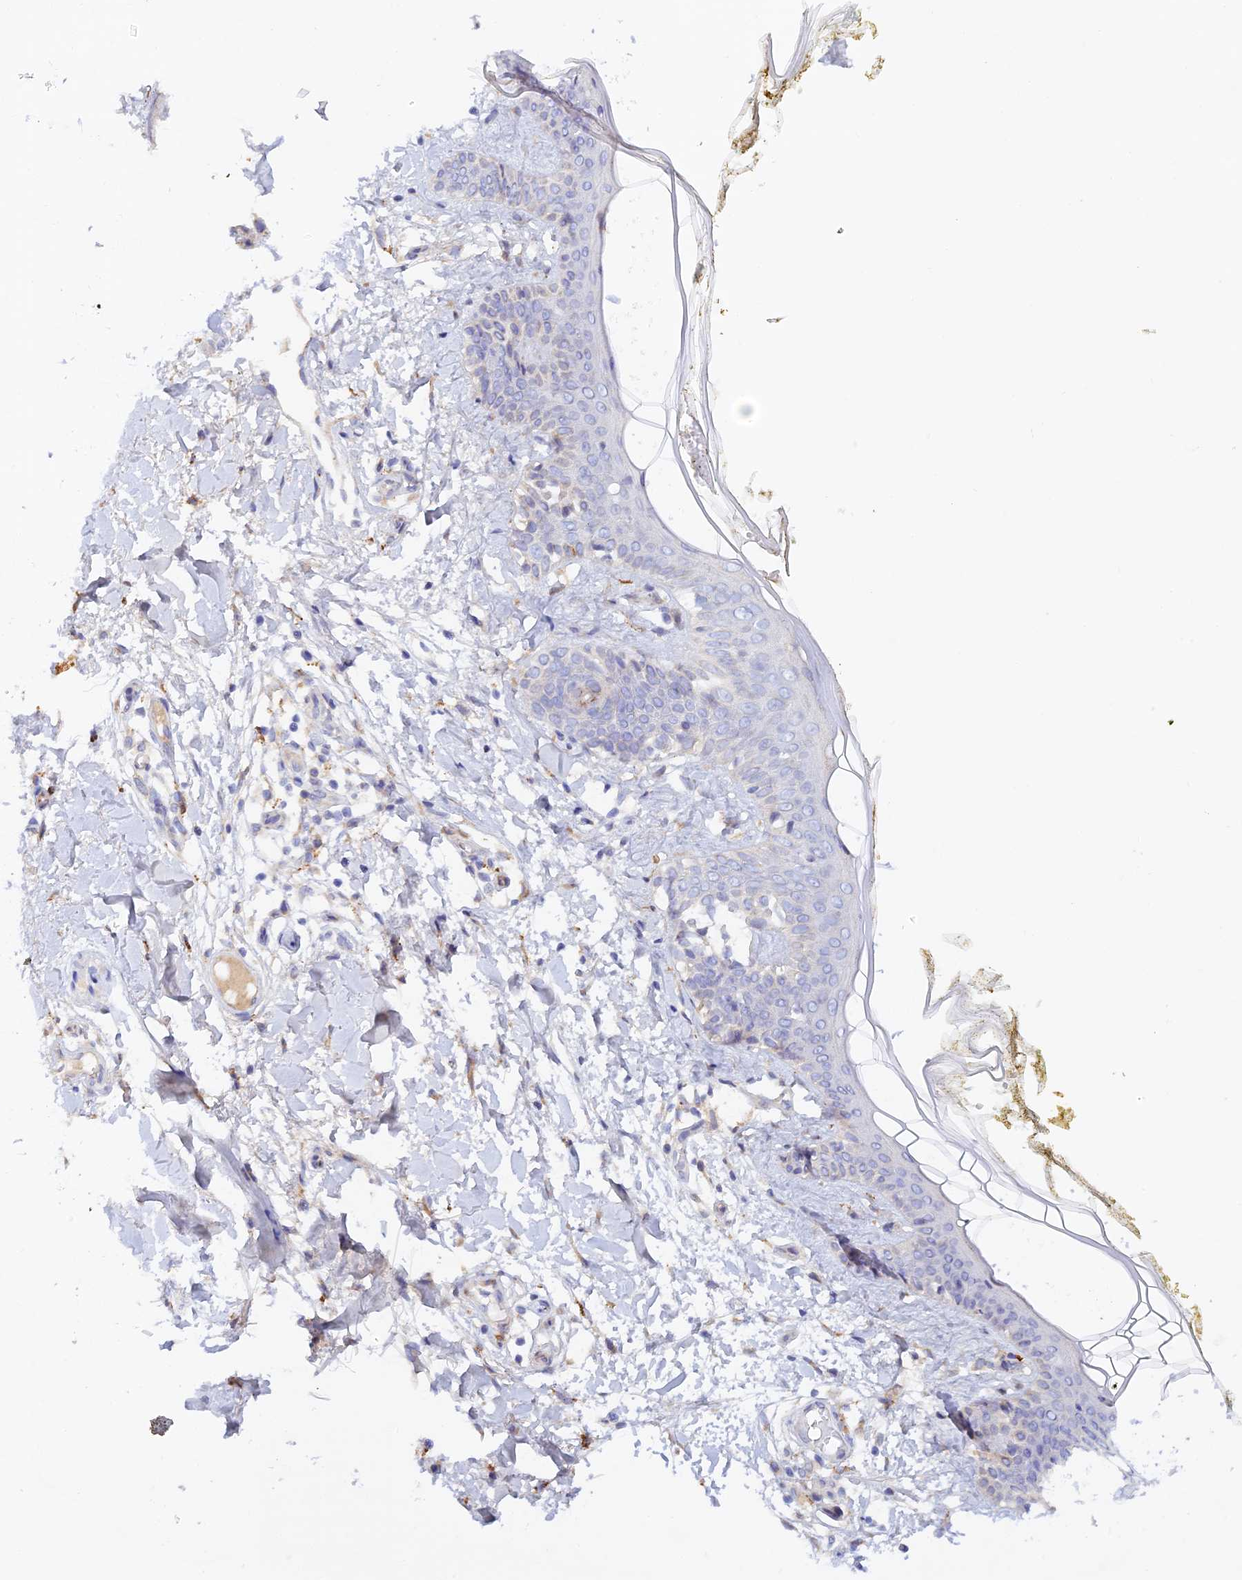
{"staining": {"intensity": "moderate", "quantity": "<25%", "location": "cytoplasmic/membranous"}, "tissue": "skin", "cell_type": "Fibroblasts", "image_type": "normal", "snomed": [{"axis": "morphology", "description": "Normal tissue, NOS"}, {"axis": "topography", "description": "Skin"}], "caption": "IHC histopathology image of unremarkable skin: human skin stained using immunohistochemistry shows low levels of moderate protein expression localized specifically in the cytoplasmic/membranous of fibroblasts, appearing as a cytoplasmic/membranous brown color.", "gene": "RPGRIP1L", "patient": {"sex": "female", "age": 34}}